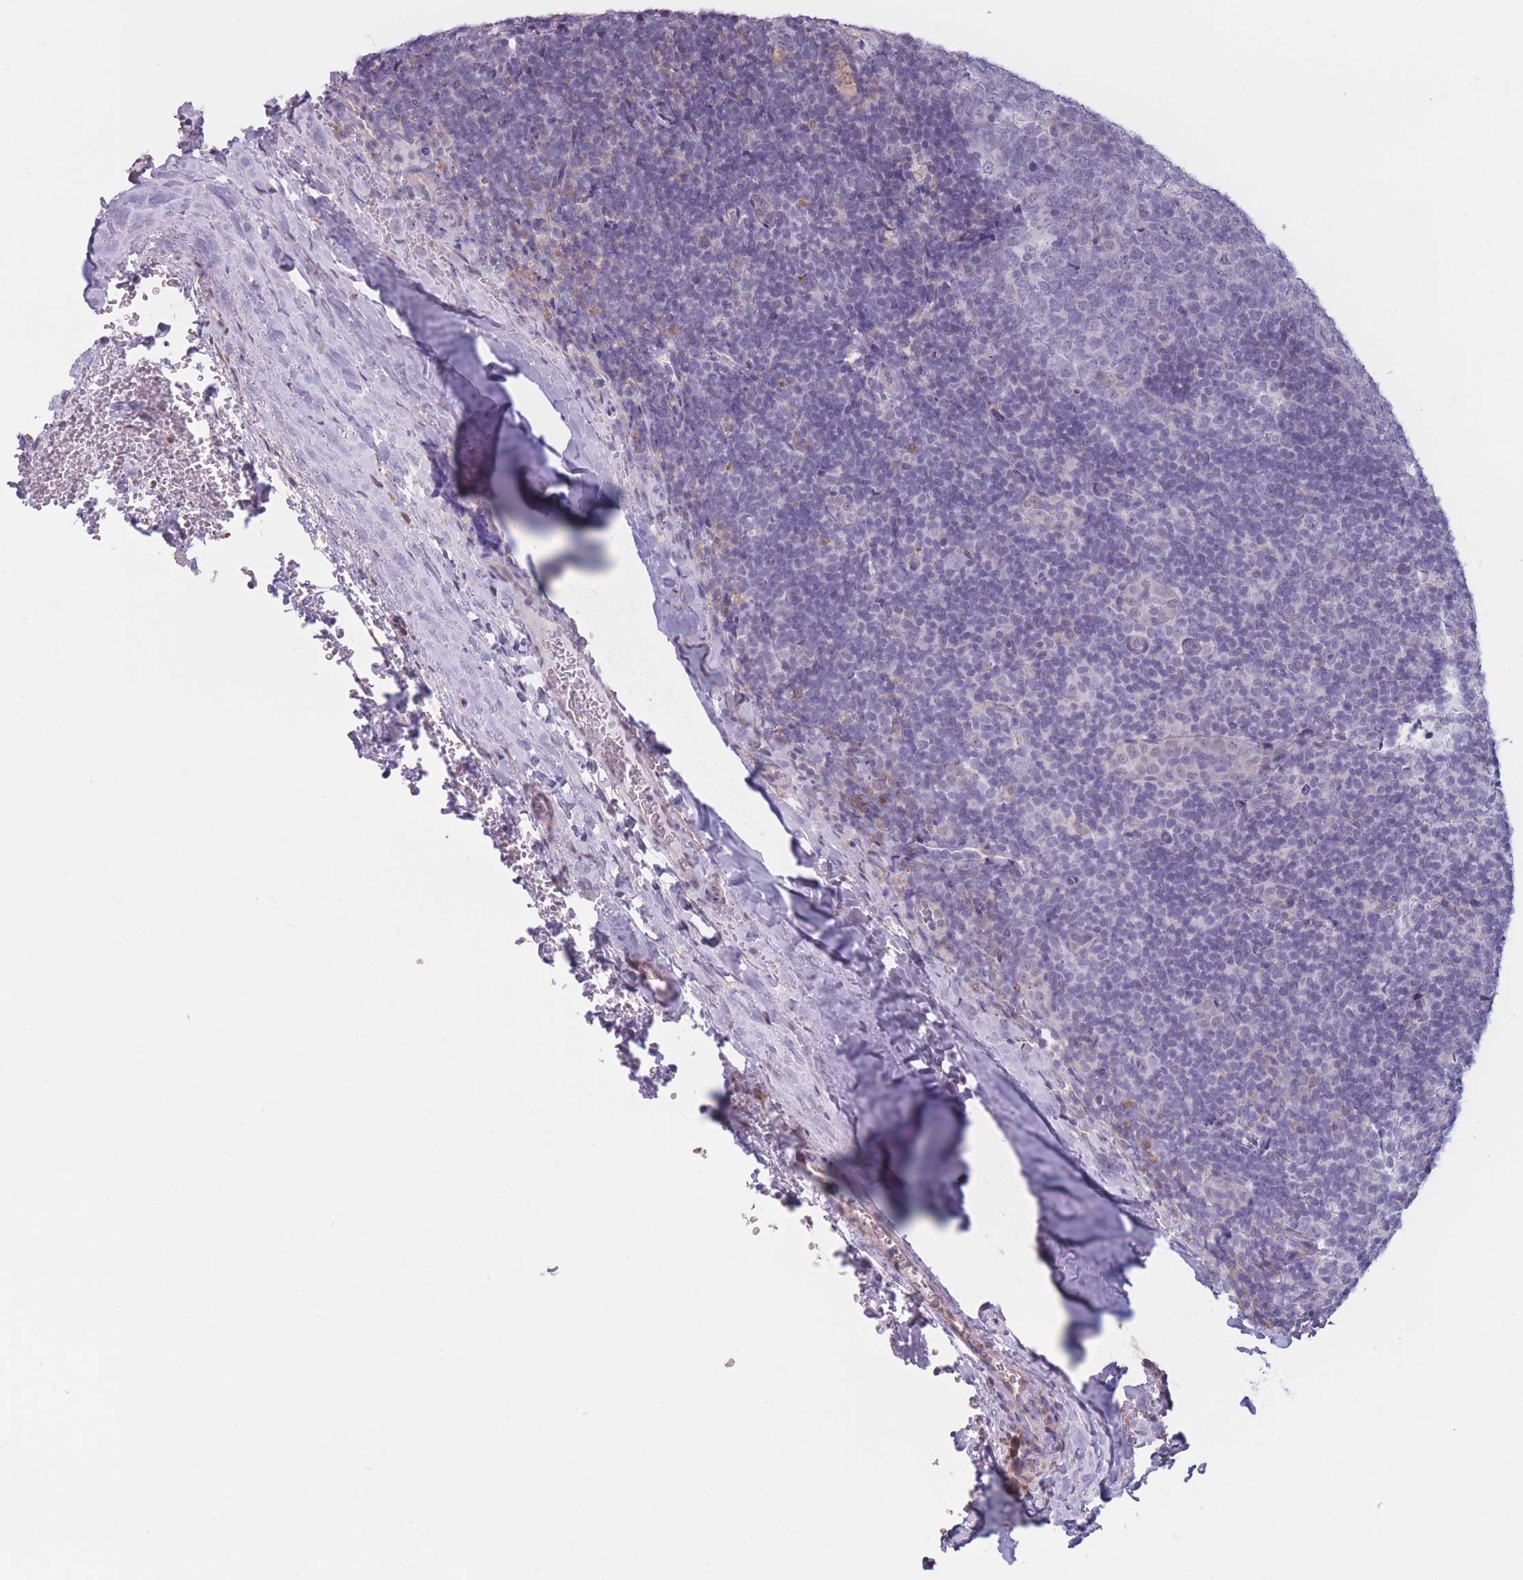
{"staining": {"intensity": "negative", "quantity": "none", "location": "none"}, "tissue": "tonsil", "cell_type": "Germinal center cells", "image_type": "normal", "snomed": [{"axis": "morphology", "description": "Normal tissue, NOS"}, {"axis": "topography", "description": "Tonsil"}], "caption": "IHC image of benign tonsil: tonsil stained with DAB (3,3'-diaminobenzidine) shows no significant protein expression in germinal center cells. Brightfield microscopy of immunohistochemistry stained with DAB (brown) and hematoxylin (blue), captured at high magnification.", "gene": "COL27A1", "patient": {"sex": "male", "age": 17}}